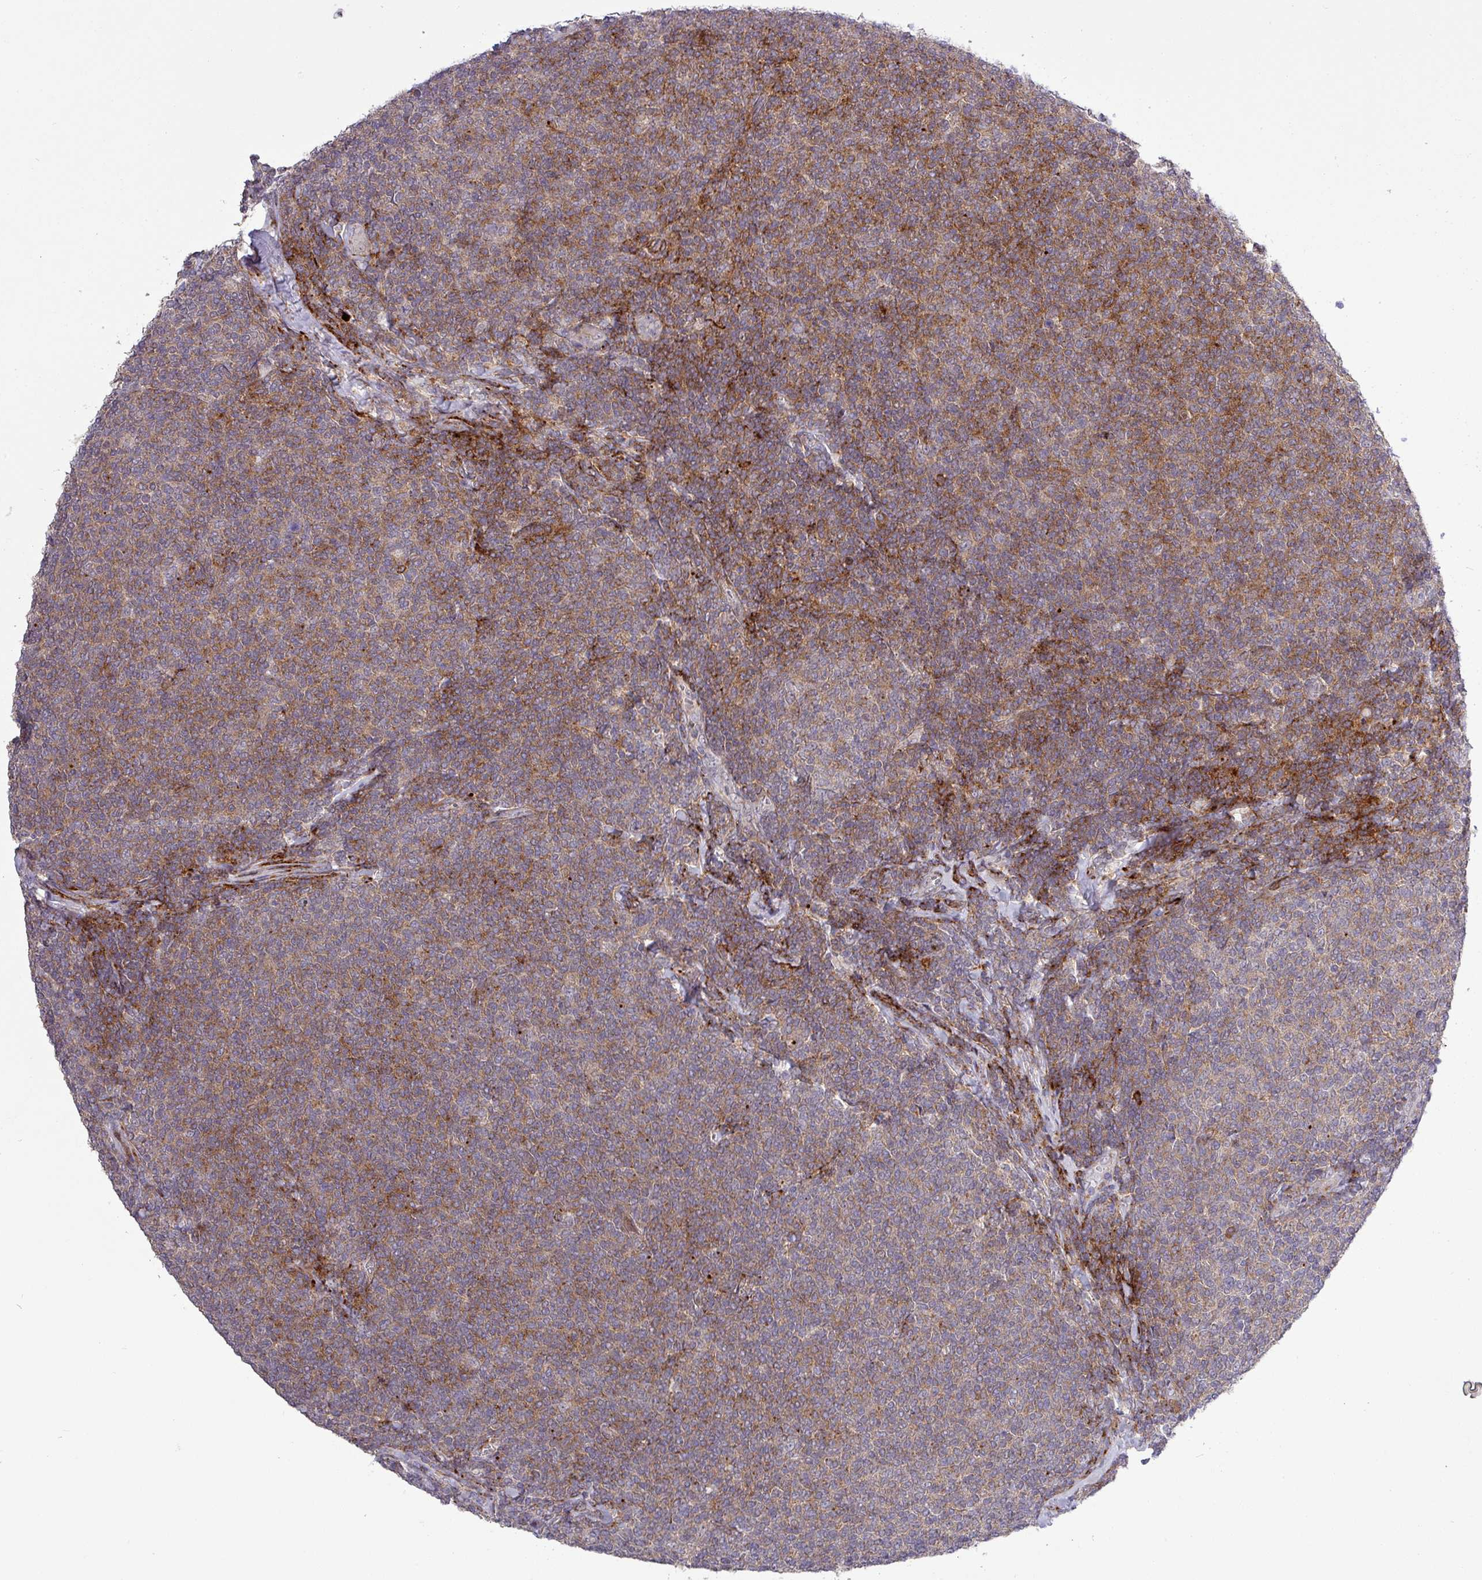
{"staining": {"intensity": "strong", "quantity": "25%-75%", "location": "cytoplasmic/membranous"}, "tissue": "lymphoma", "cell_type": "Tumor cells", "image_type": "cancer", "snomed": [{"axis": "morphology", "description": "Malignant lymphoma, non-Hodgkin's type, Low grade"}, {"axis": "topography", "description": "Lymph node"}], "caption": "IHC staining of low-grade malignant lymphoma, non-Hodgkin's type, which exhibits high levels of strong cytoplasmic/membranous expression in about 25%-75% of tumor cells indicating strong cytoplasmic/membranous protein positivity. The staining was performed using DAB (3,3'-diaminobenzidine) (brown) for protein detection and nuclei were counterstained in hematoxylin (blue).", "gene": "TPRA1", "patient": {"sex": "male", "age": 52}}